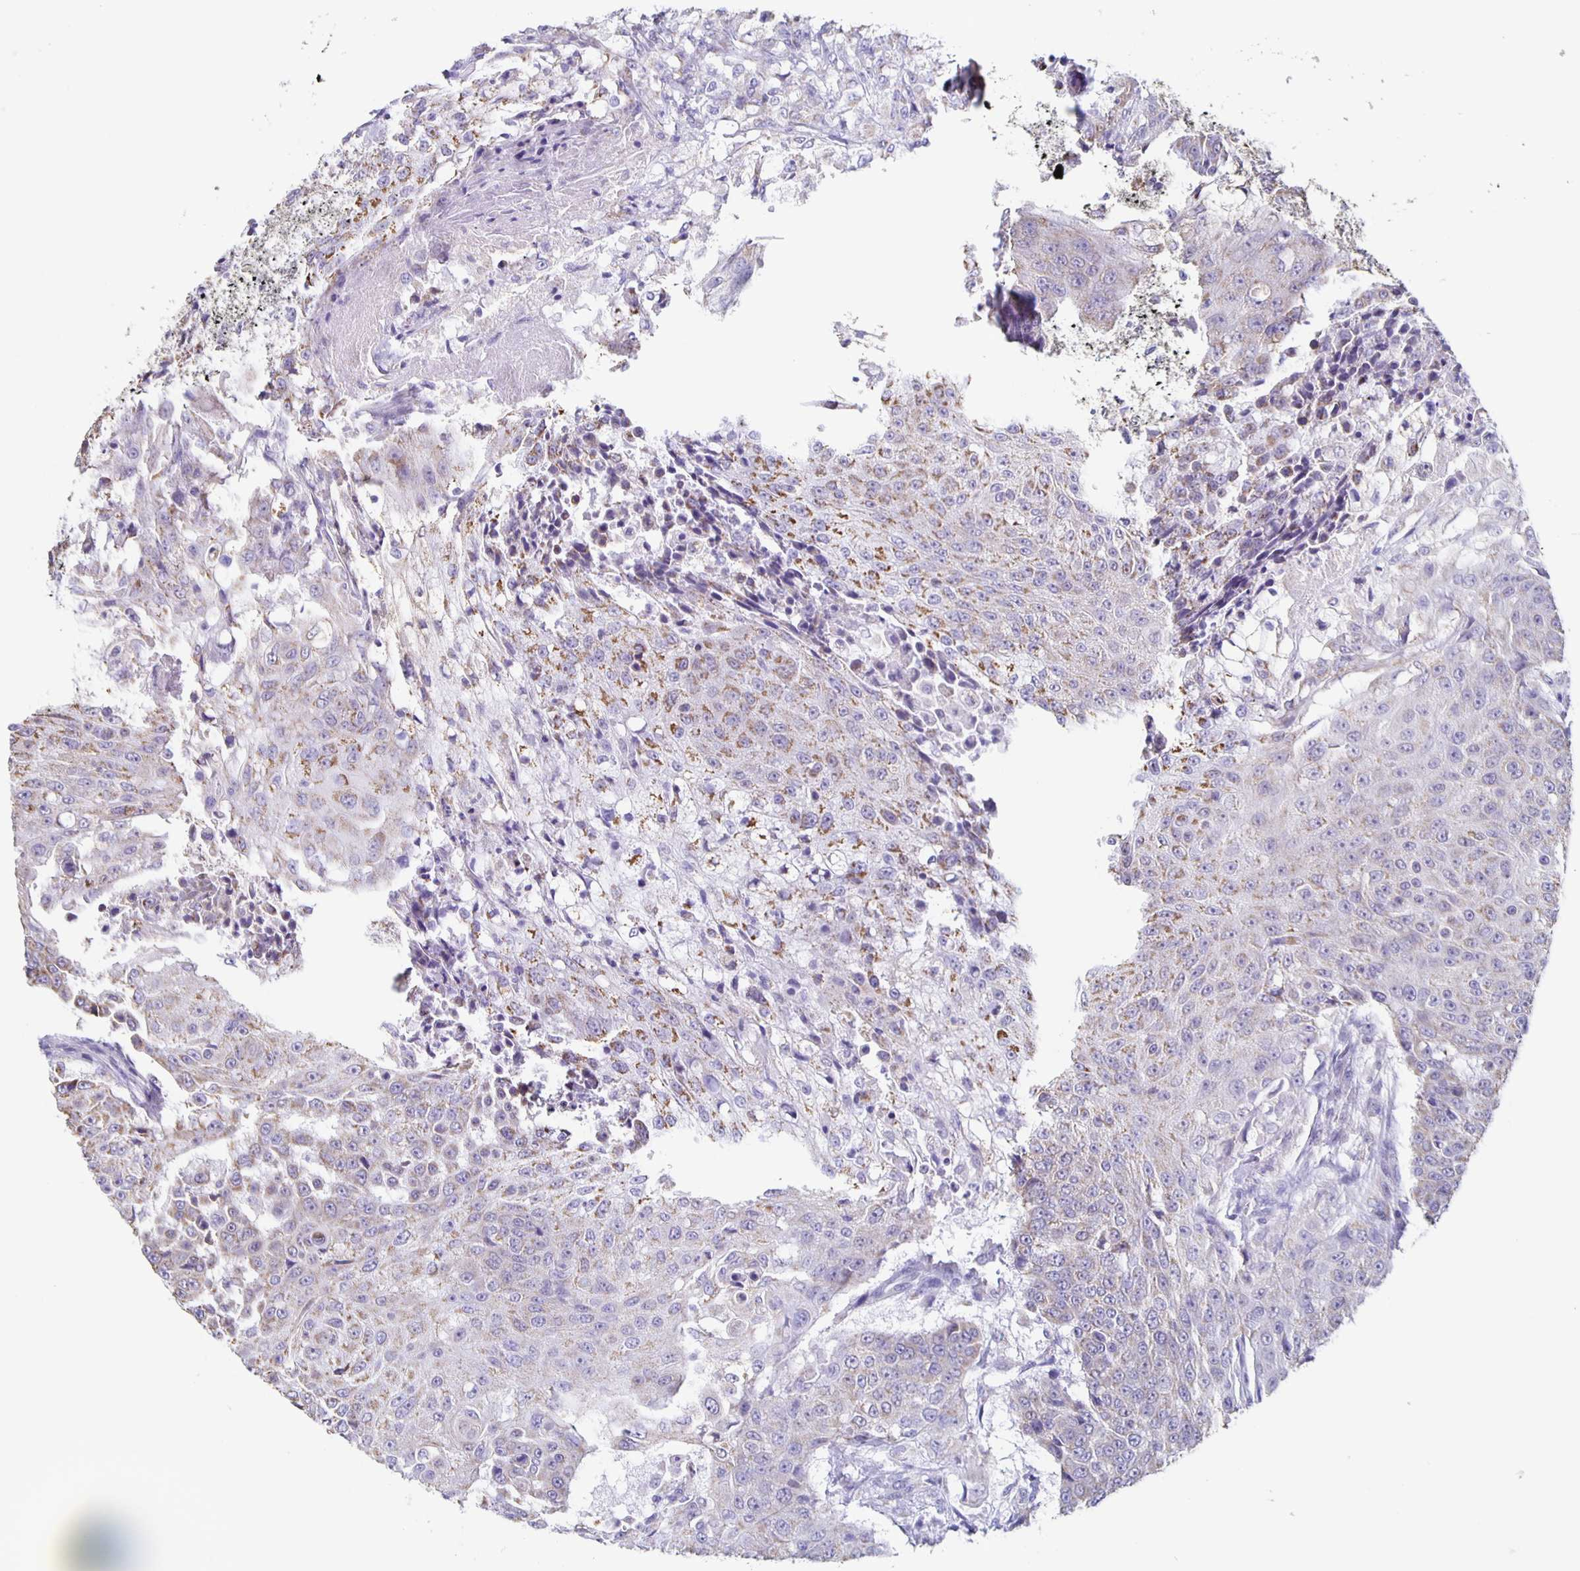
{"staining": {"intensity": "moderate", "quantity": "25%-75%", "location": "cytoplasmic/membranous"}, "tissue": "urothelial cancer", "cell_type": "Tumor cells", "image_type": "cancer", "snomed": [{"axis": "morphology", "description": "Urothelial carcinoma, High grade"}, {"axis": "topography", "description": "Urinary bladder"}], "caption": "High-power microscopy captured an IHC image of high-grade urothelial carcinoma, revealing moderate cytoplasmic/membranous staining in approximately 25%-75% of tumor cells.", "gene": "TPPP", "patient": {"sex": "female", "age": 63}}